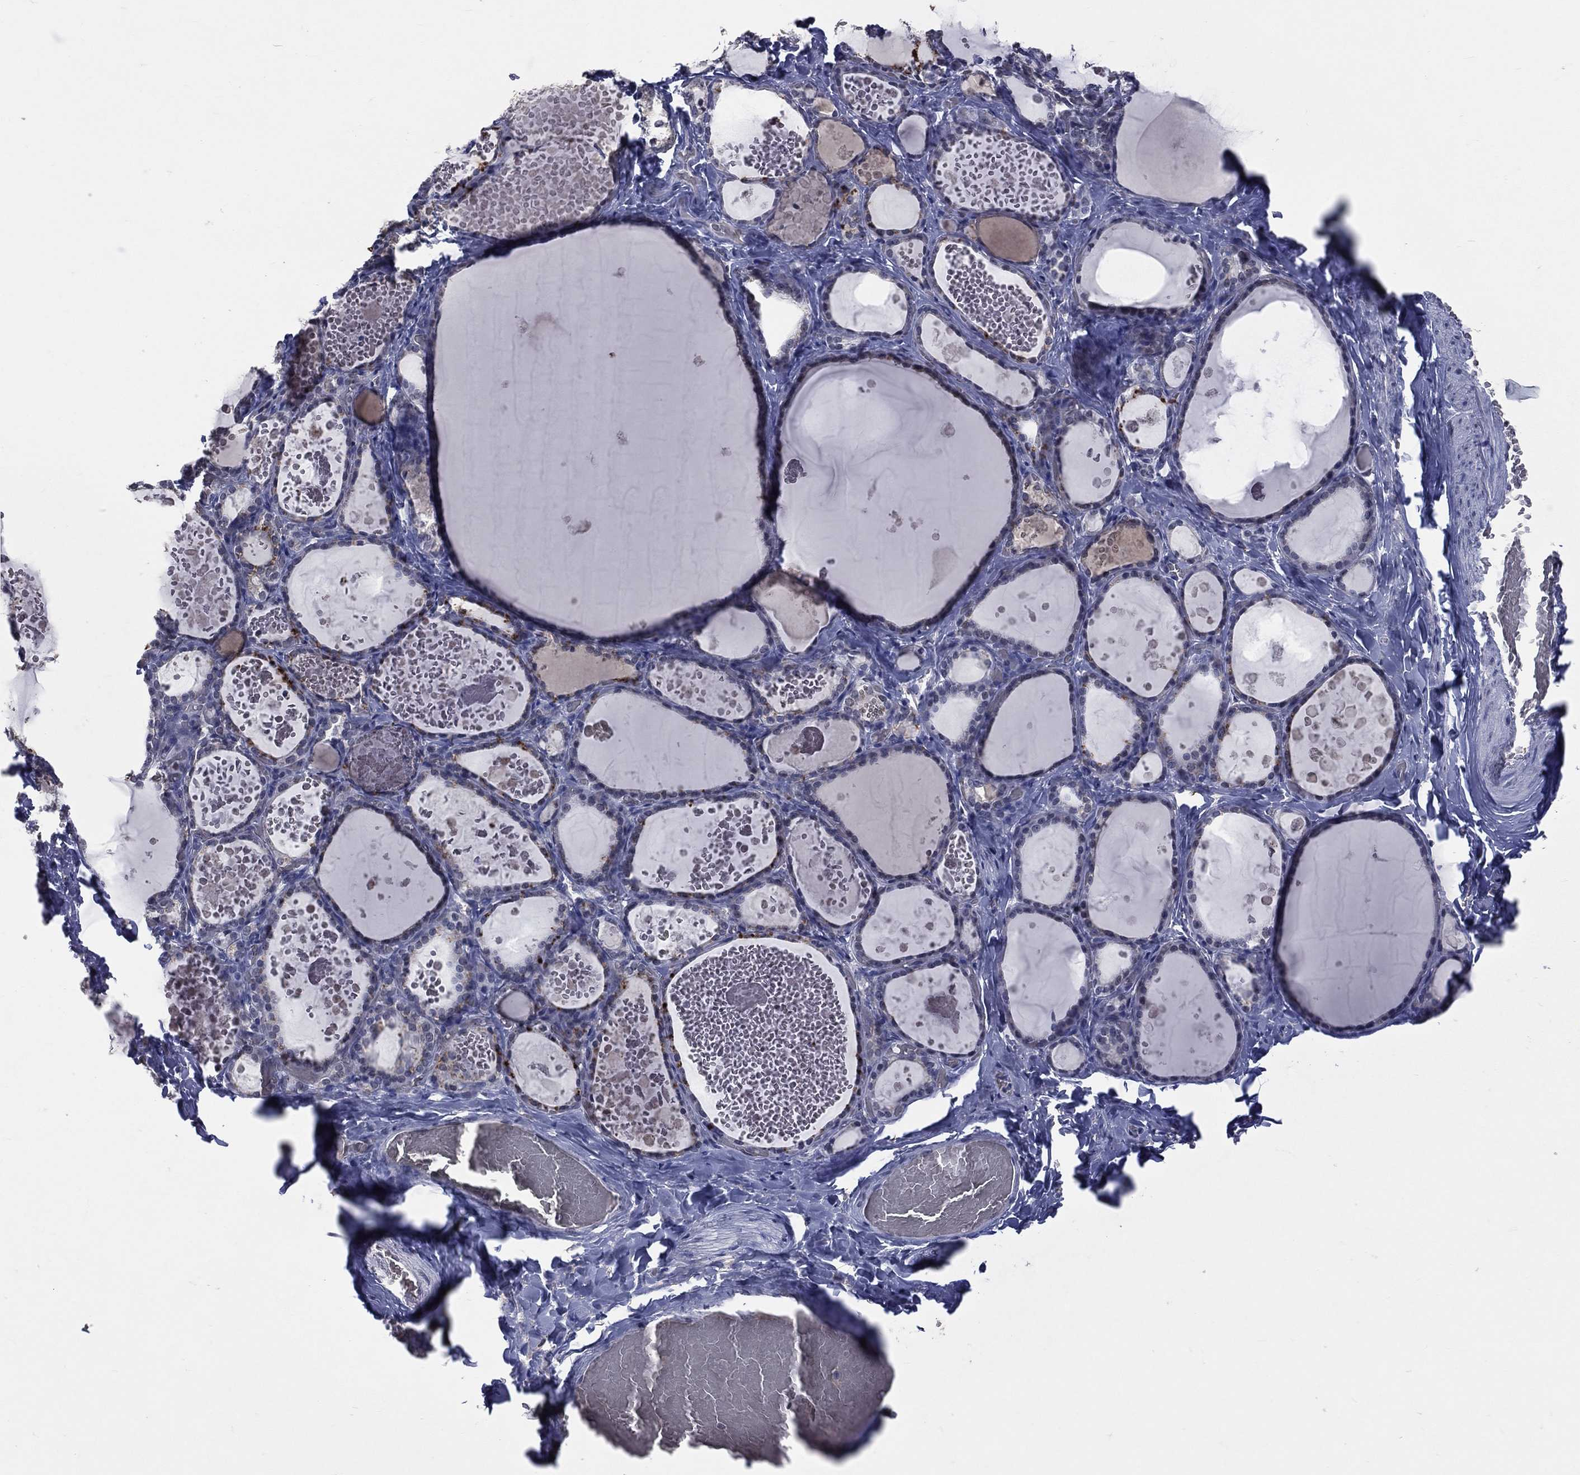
{"staining": {"intensity": "negative", "quantity": "none", "location": "none"}, "tissue": "thyroid gland", "cell_type": "Glandular cells", "image_type": "normal", "snomed": [{"axis": "morphology", "description": "Normal tissue, NOS"}, {"axis": "topography", "description": "Thyroid gland"}], "caption": "A micrograph of human thyroid gland is negative for staining in glandular cells.", "gene": "DSG4", "patient": {"sex": "female", "age": 56}}